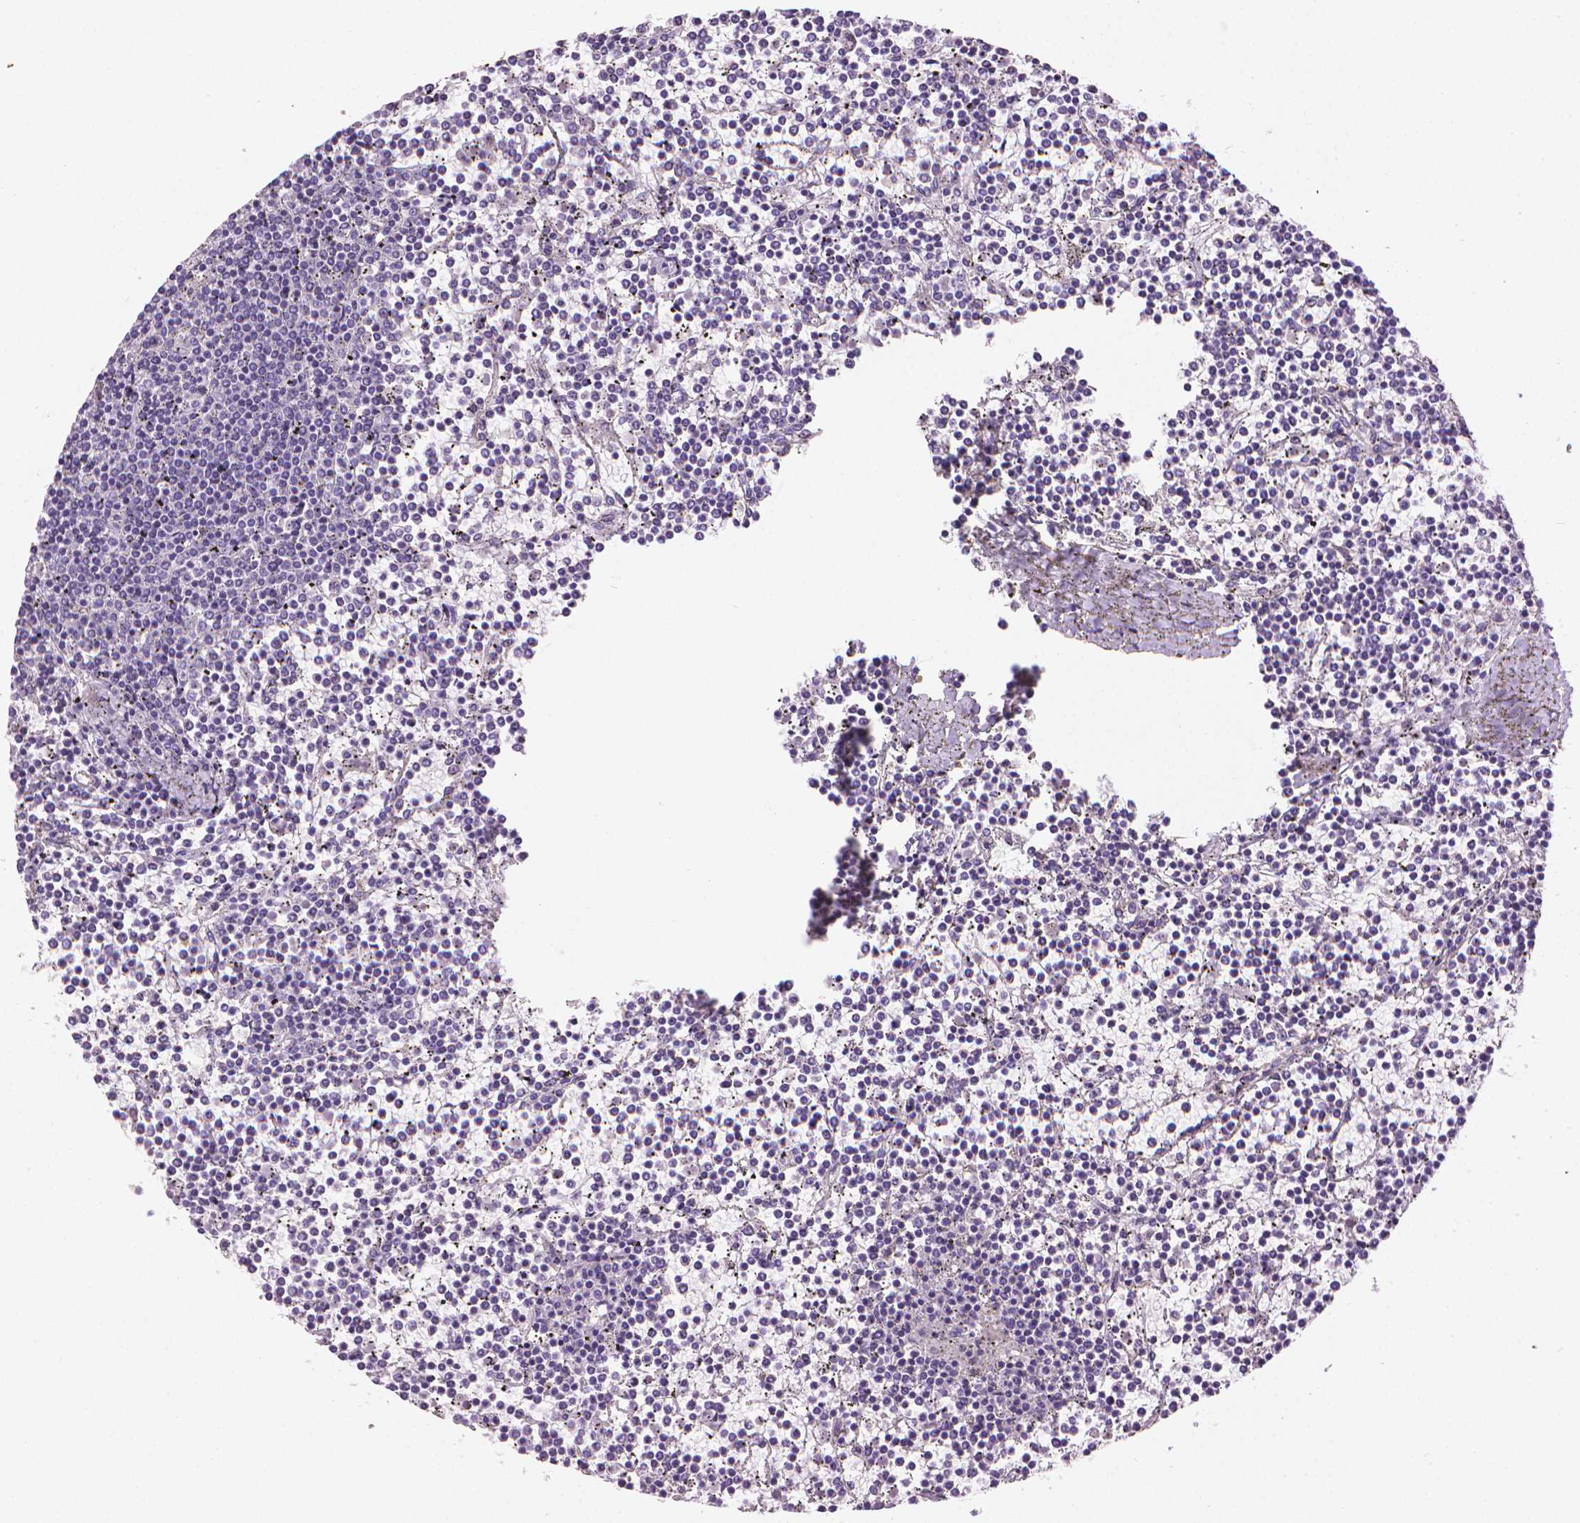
{"staining": {"intensity": "negative", "quantity": "none", "location": "none"}, "tissue": "lymphoma", "cell_type": "Tumor cells", "image_type": "cancer", "snomed": [{"axis": "morphology", "description": "Malignant lymphoma, non-Hodgkin's type, Low grade"}, {"axis": "topography", "description": "Spleen"}], "caption": "Immunohistochemistry (IHC) of human malignant lymphoma, non-Hodgkin's type (low-grade) exhibits no expression in tumor cells.", "gene": "MLANA", "patient": {"sex": "female", "age": 19}}